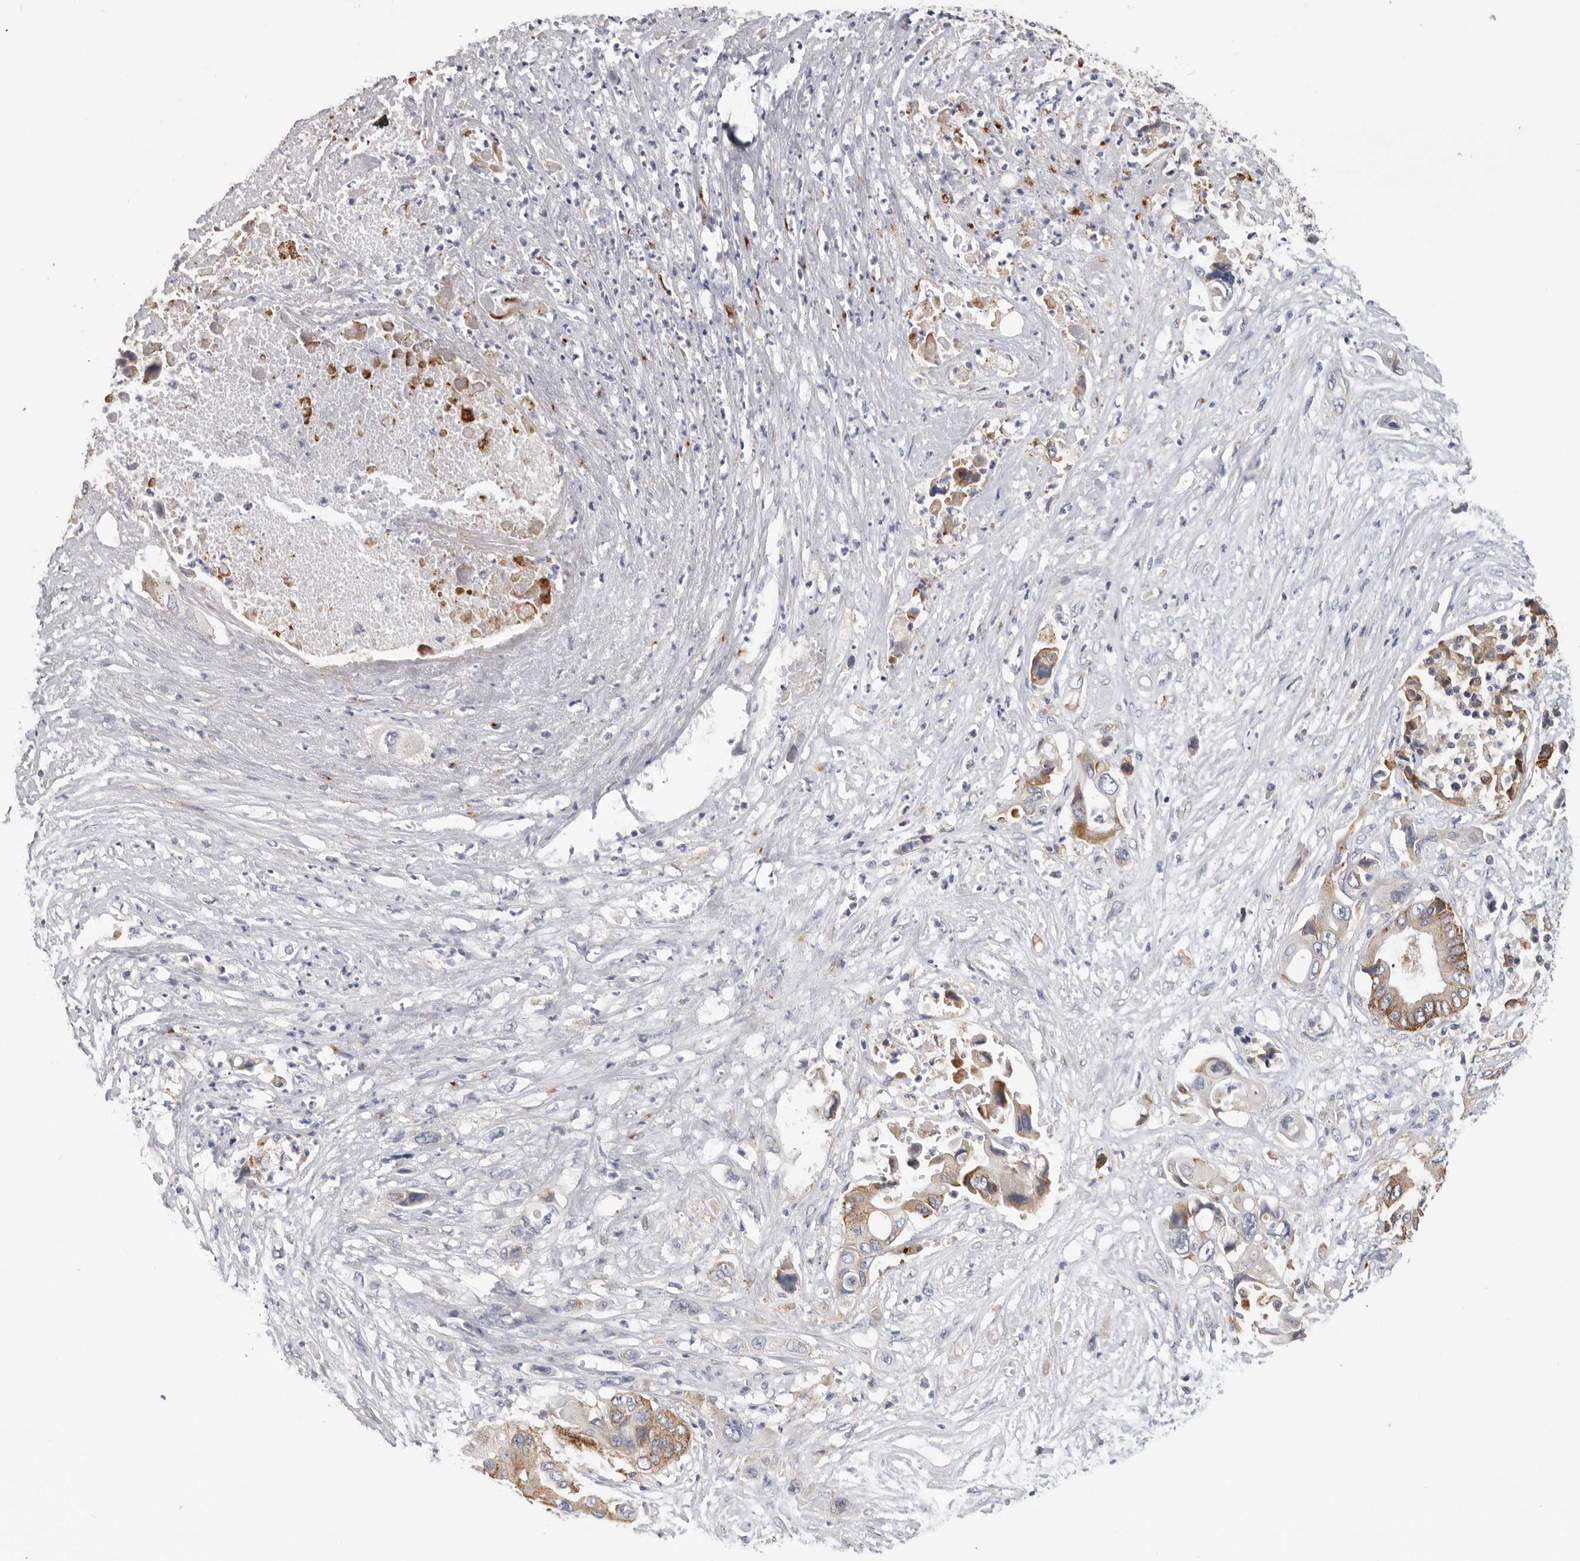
{"staining": {"intensity": "moderate", "quantity": ">75%", "location": "cytoplasmic/membranous"}, "tissue": "pancreatic cancer", "cell_type": "Tumor cells", "image_type": "cancer", "snomed": [{"axis": "morphology", "description": "Adenocarcinoma, NOS"}, {"axis": "topography", "description": "Pancreas"}], "caption": "A histopathology image of human pancreatic adenocarcinoma stained for a protein shows moderate cytoplasmic/membranous brown staining in tumor cells.", "gene": "TFRC", "patient": {"sex": "male", "age": 66}}